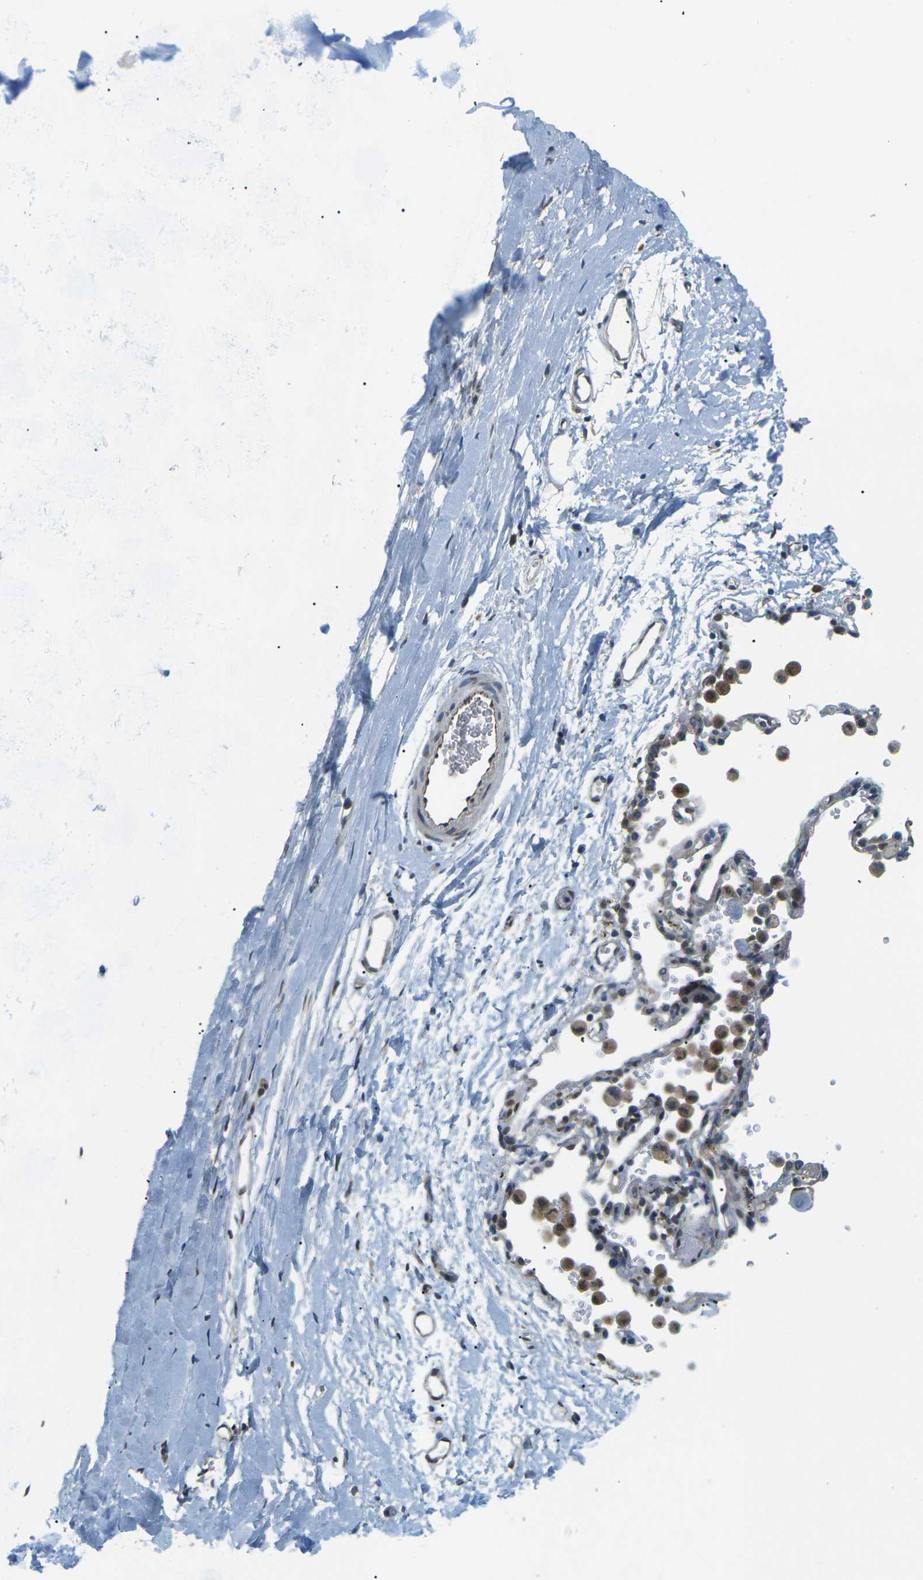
{"staining": {"intensity": "weak", "quantity": "25%-75%", "location": "nuclear"}, "tissue": "adipose tissue", "cell_type": "Adipocytes", "image_type": "normal", "snomed": [{"axis": "morphology", "description": "Normal tissue, NOS"}, {"axis": "topography", "description": "Cartilage tissue"}, {"axis": "topography", "description": "Bronchus"}], "caption": "Adipocytes exhibit weak nuclear positivity in approximately 25%-75% of cells in benign adipose tissue.", "gene": "ERBB4", "patient": {"sex": "female", "age": 53}}